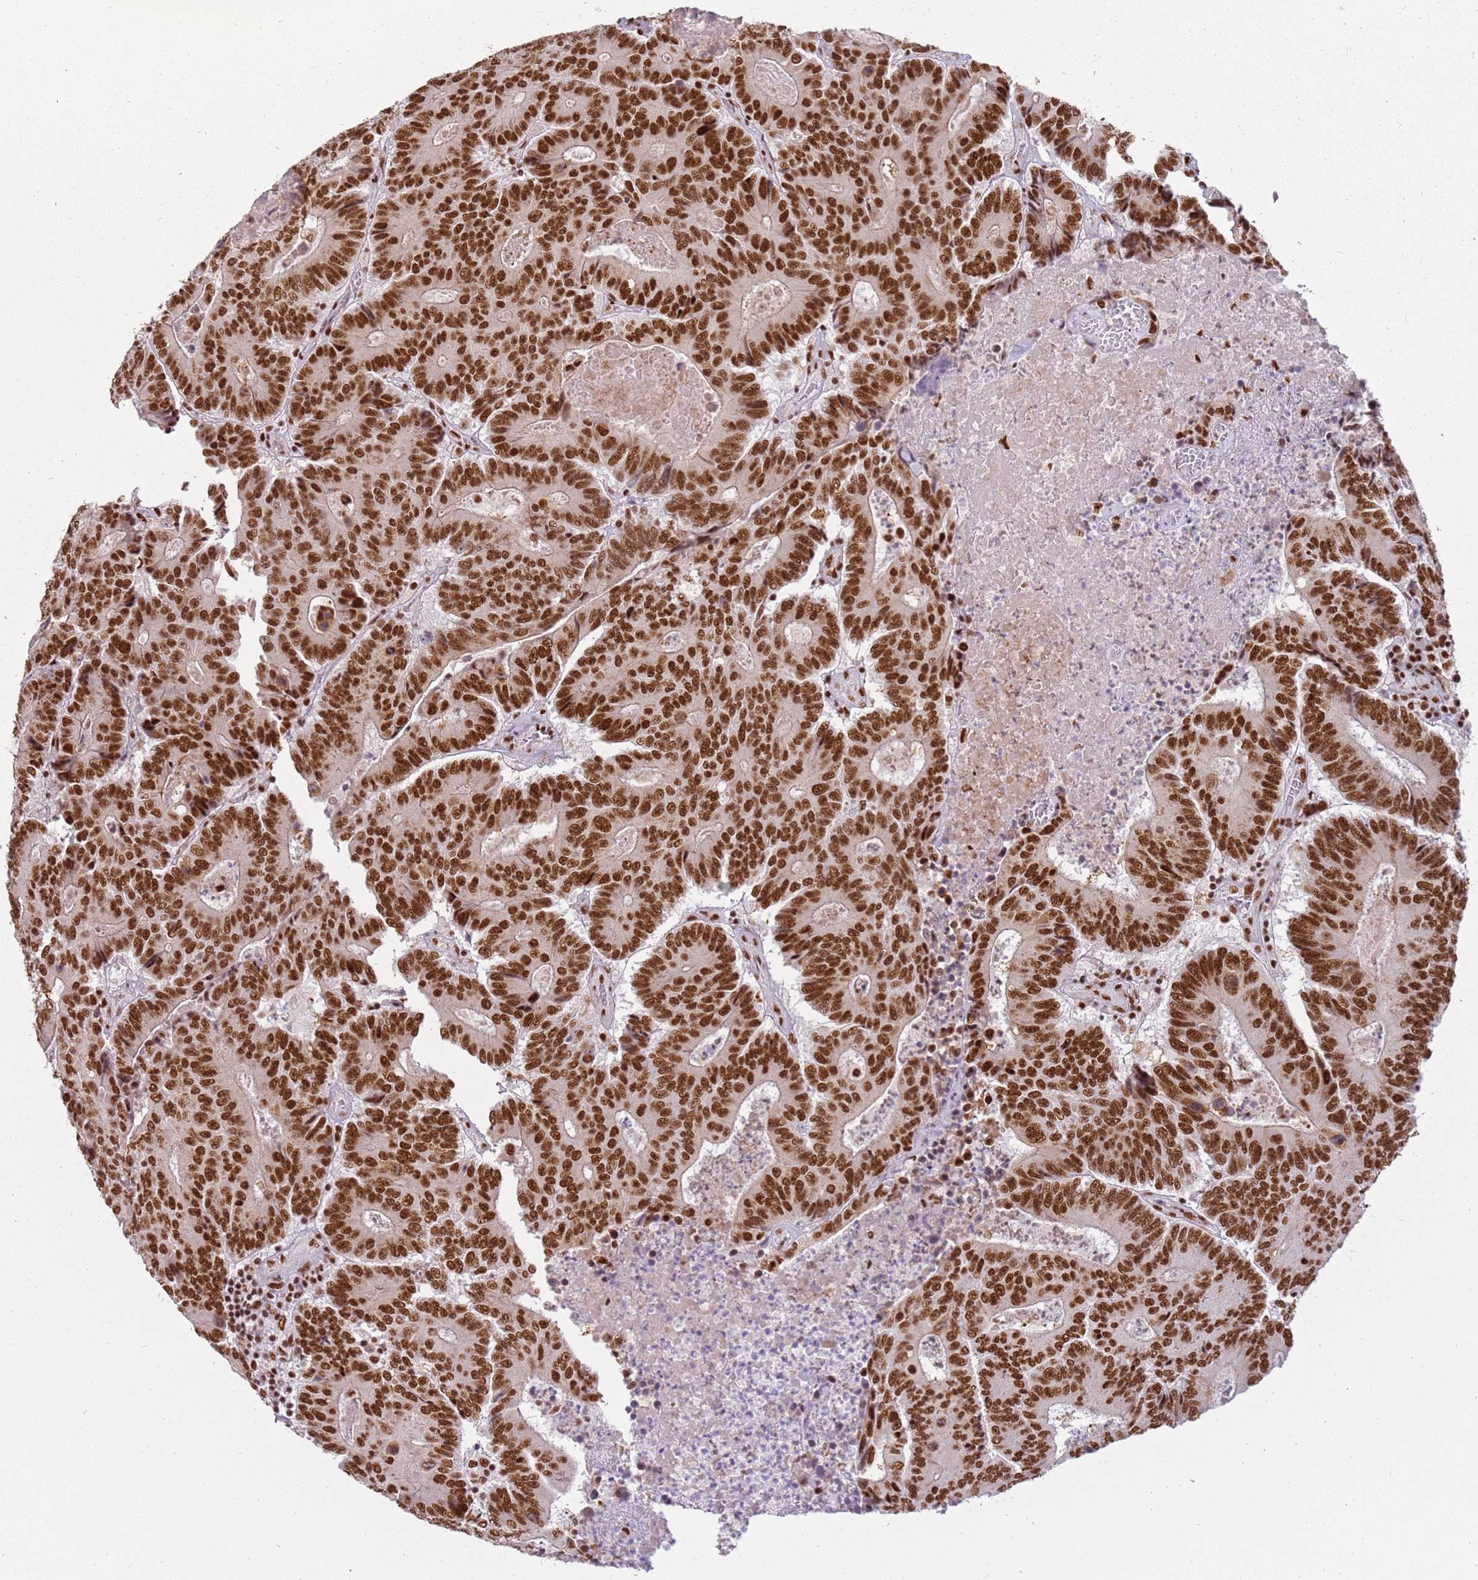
{"staining": {"intensity": "strong", "quantity": ">75%", "location": "nuclear"}, "tissue": "colorectal cancer", "cell_type": "Tumor cells", "image_type": "cancer", "snomed": [{"axis": "morphology", "description": "Adenocarcinoma, NOS"}, {"axis": "topography", "description": "Colon"}], "caption": "An IHC photomicrograph of tumor tissue is shown. Protein staining in brown labels strong nuclear positivity in colorectal cancer (adenocarcinoma) within tumor cells.", "gene": "TENT4A", "patient": {"sex": "male", "age": 83}}